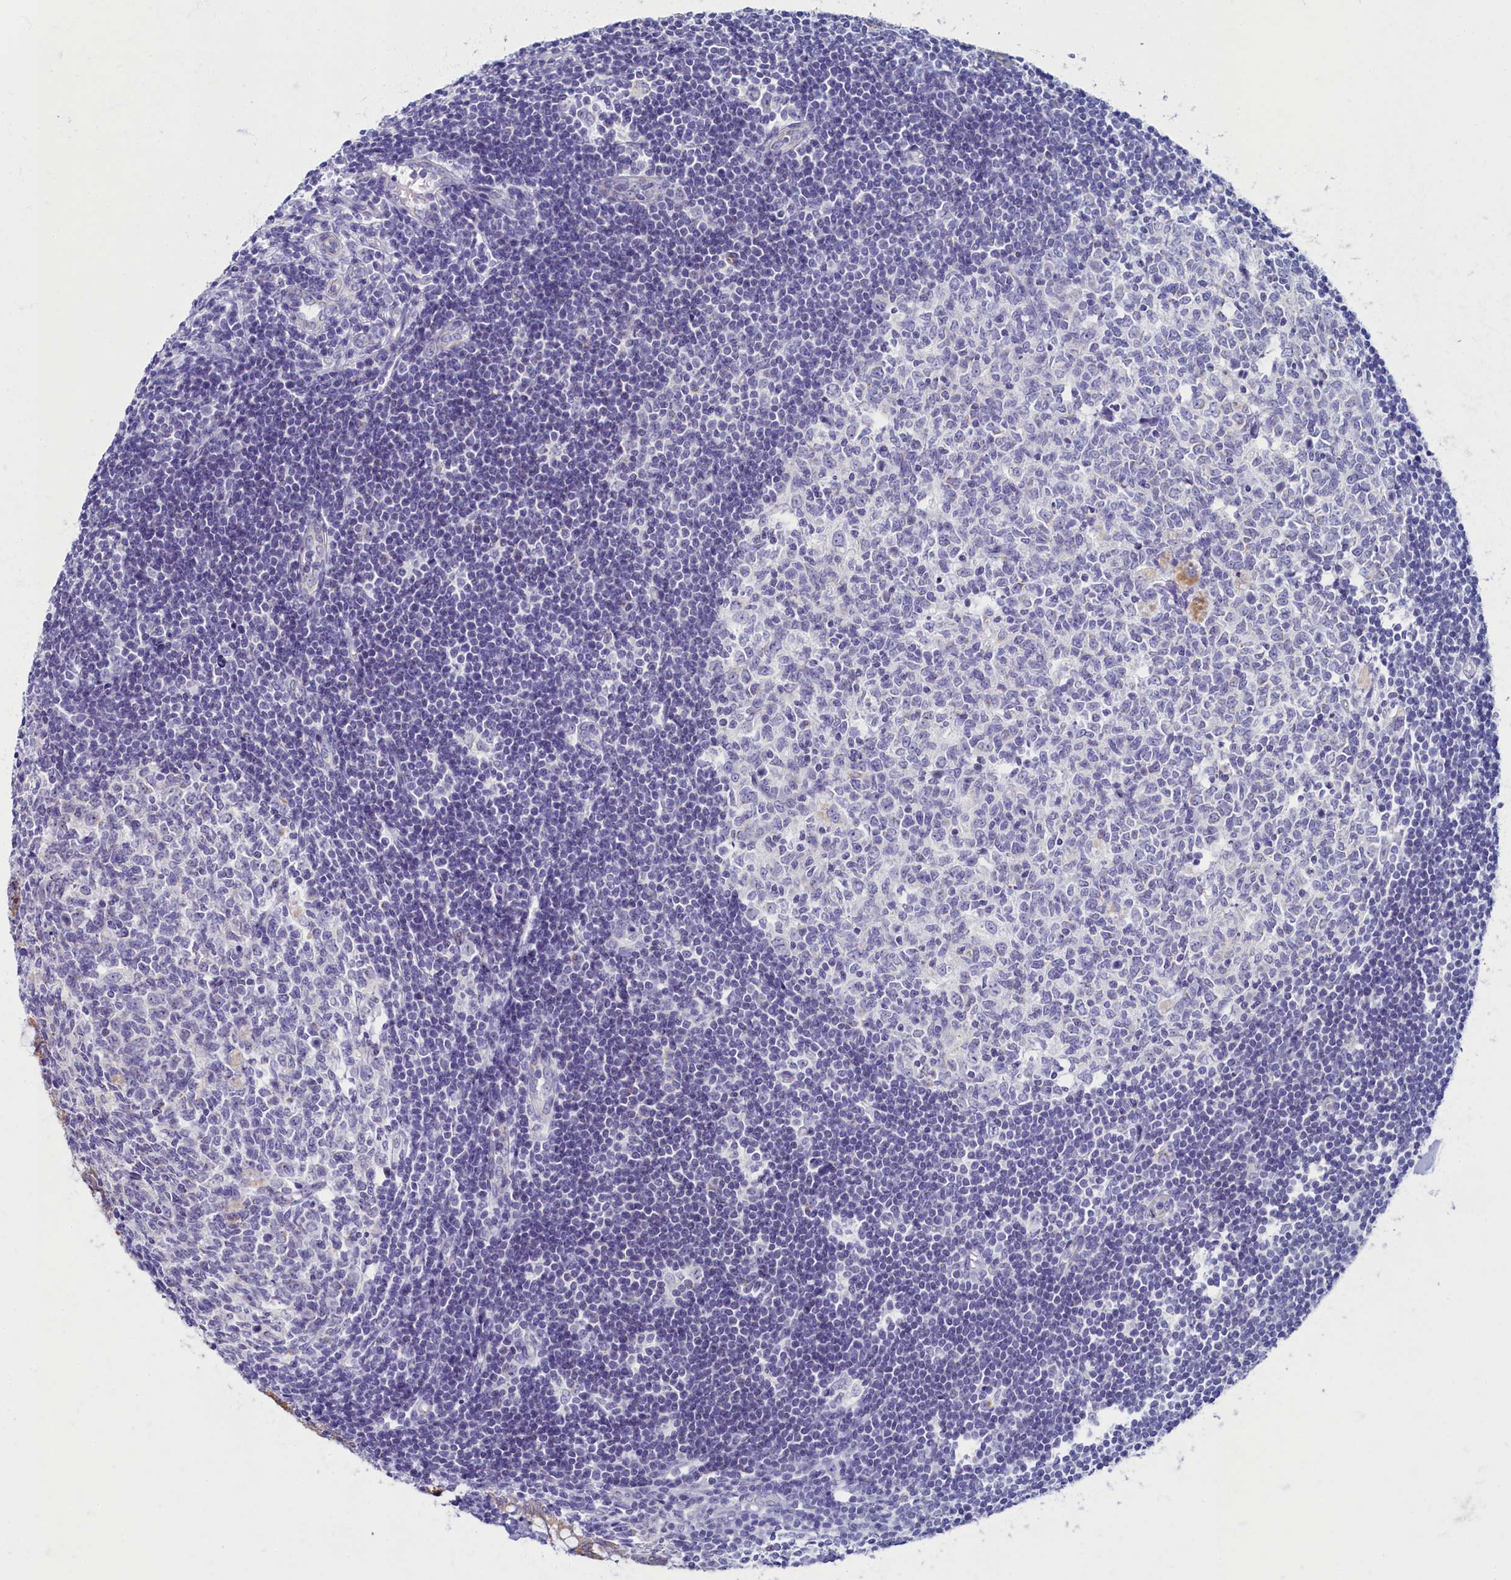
{"staining": {"intensity": "moderate", "quantity": ">75%", "location": "cytoplasmic/membranous"}, "tissue": "appendix", "cell_type": "Glandular cells", "image_type": "normal", "snomed": [{"axis": "morphology", "description": "Normal tissue, NOS"}, {"axis": "topography", "description": "Appendix"}], "caption": "Appendix stained with a protein marker displays moderate staining in glandular cells.", "gene": "OCIAD2", "patient": {"sex": "female", "age": 54}}